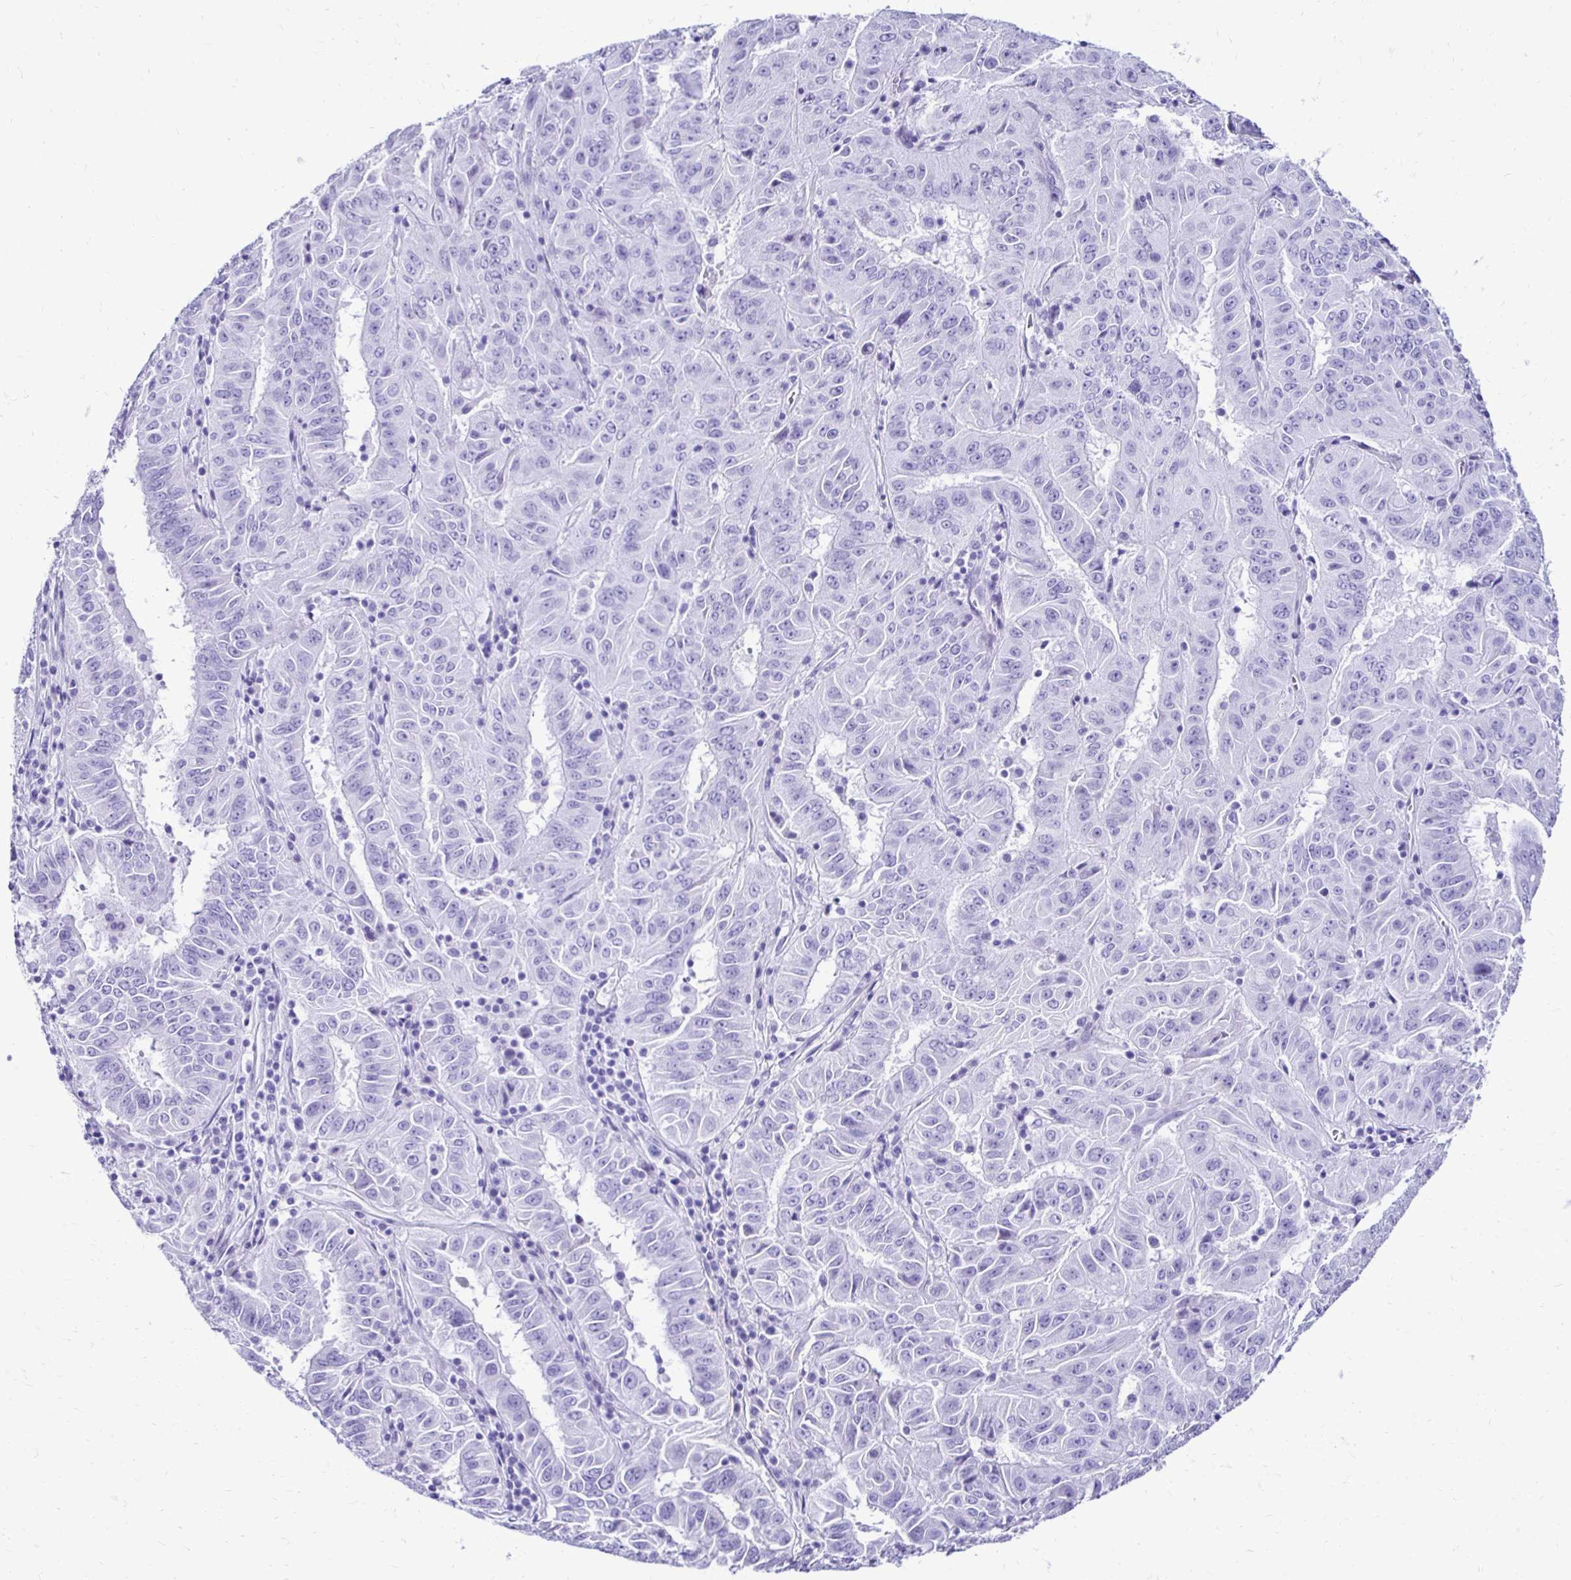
{"staining": {"intensity": "negative", "quantity": "none", "location": "none"}, "tissue": "pancreatic cancer", "cell_type": "Tumor cells", "image_type": "cancer", "snomed": [{"axis": "morphology", "description": "Adenocarcinoma, NOS"}, {"axis": "topography", "description": "Pancreas"}], "caption": "Human pancreatic cancer (adenocarcinoma) stained for a protein using immunohistochemistry reveals no expression in tumor cells.", "gene": "CST5", "patient": {"sex": "male", "age": 63}}